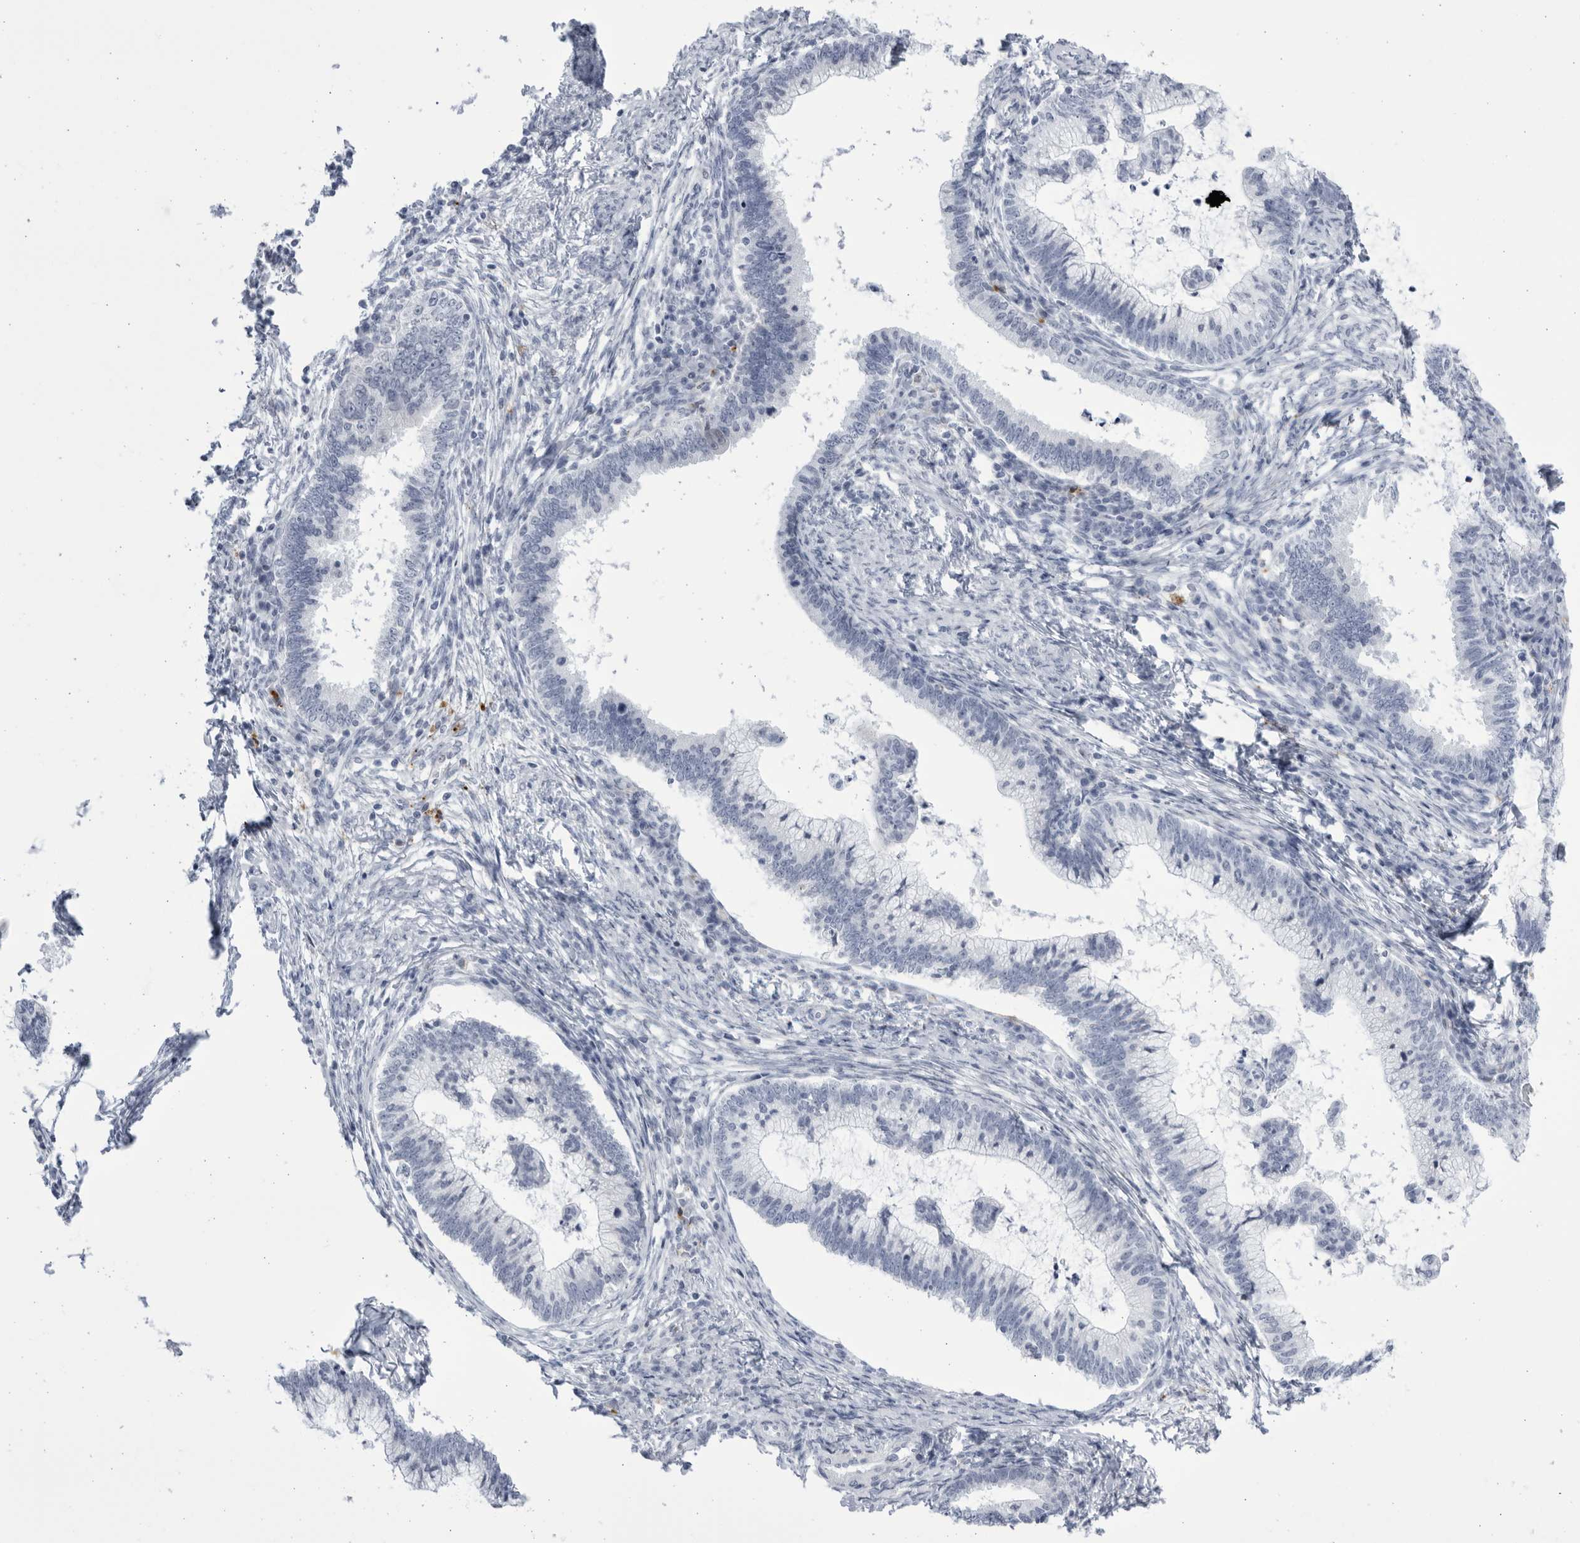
{"staining": {"intensity": "negative", "quantity": "none", "location": "none"}, "tissue": "cervical cancer", "cell_type": "Tumor cells", "image_type": "cancer", "snomed": [{"axis": "morphology", "description": "Adenocarcinoma, NOS"}, {"axis": "topography", "description": "Cervix"}], "caption": "High power microscopy micrograph of an immunohistochemistry photomicrograph of cervical cancer (adenocarcinoma), revealing no significant staining in tumor cells.", "gene": "CCDC181", "patient": {"sex": "female", "age": 36}}